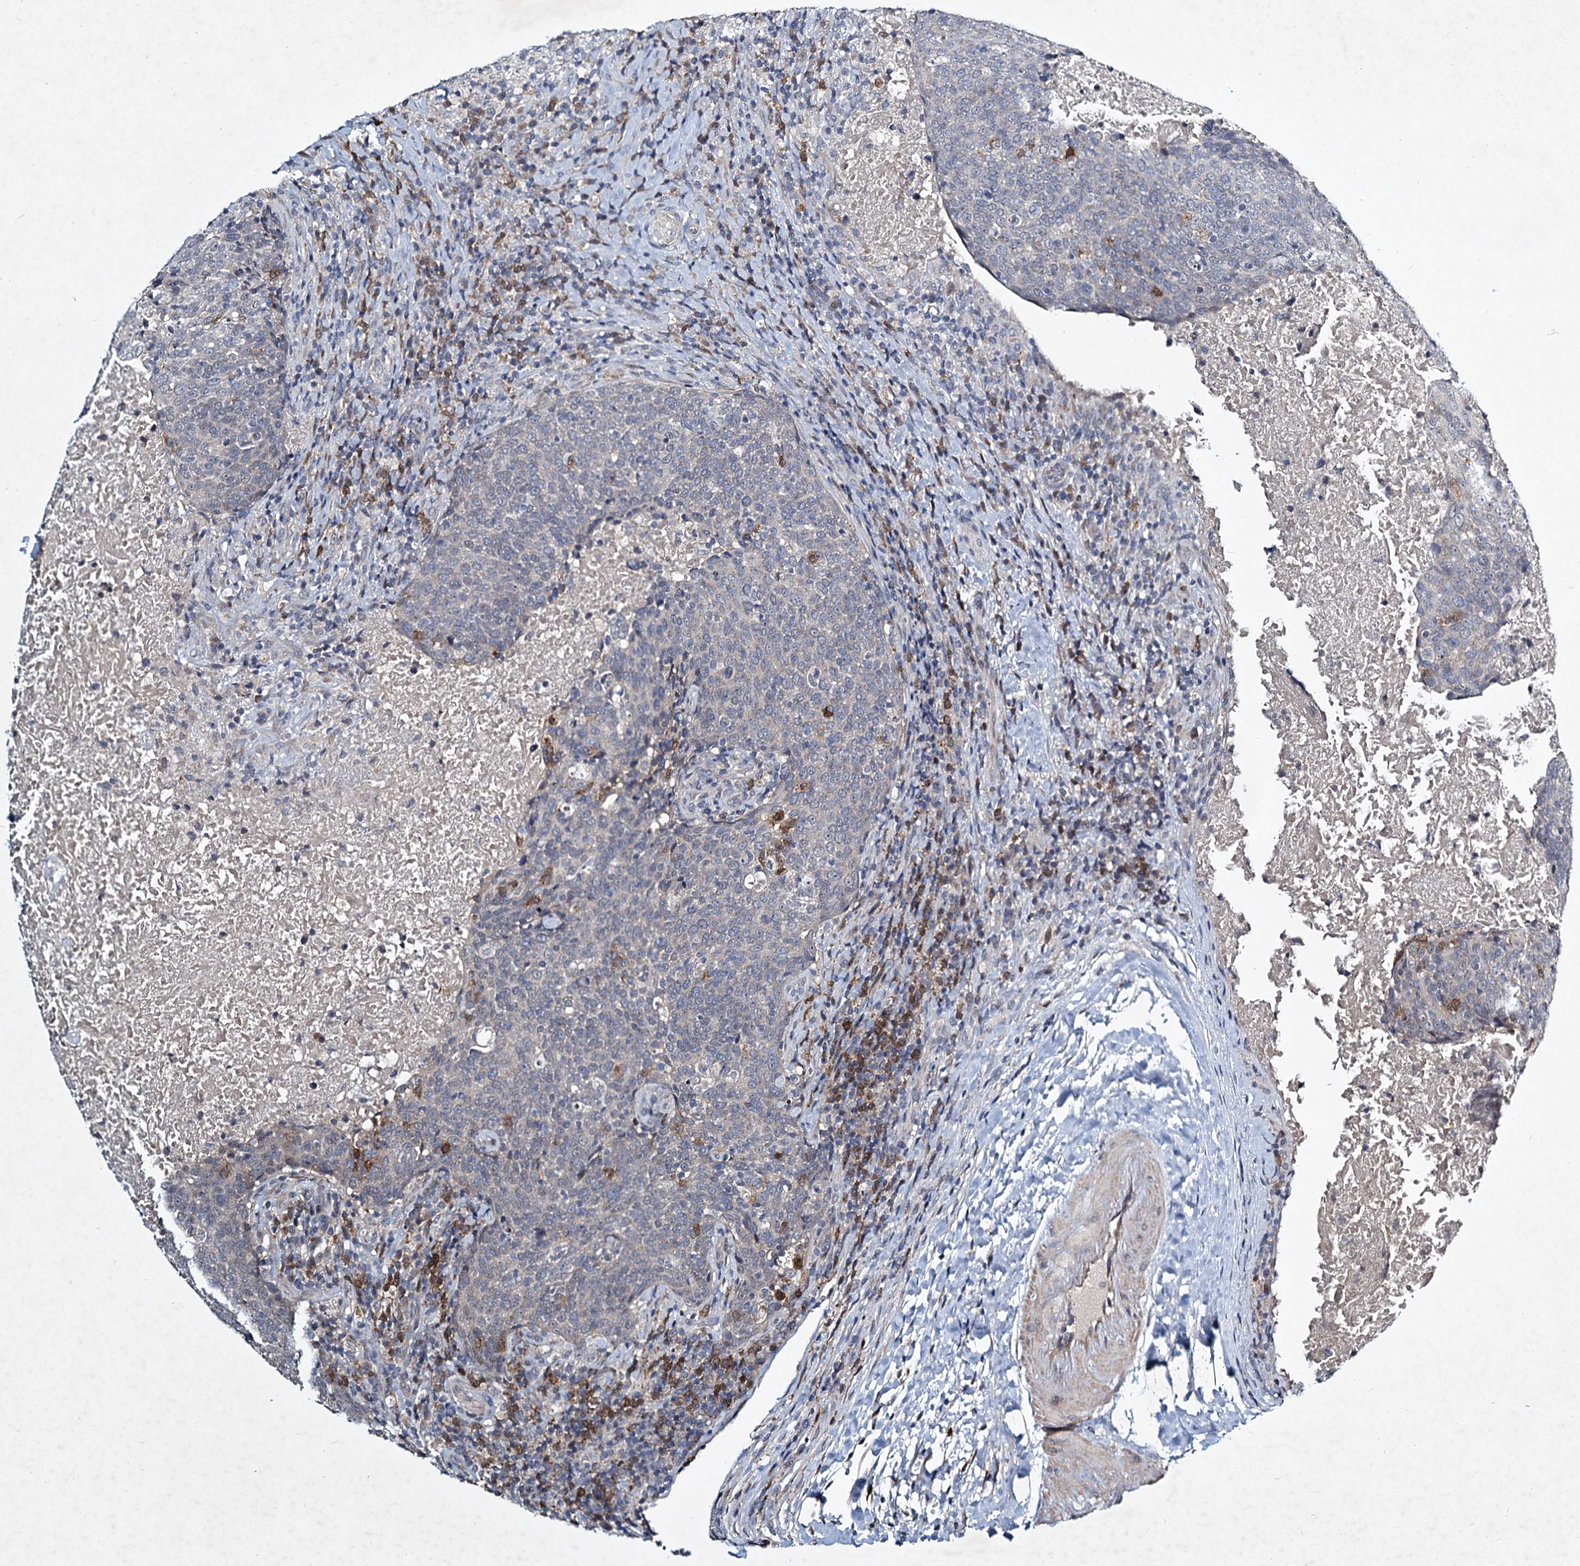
{"staining": {"intensity": "negative", "quantity": "none", "location": "none"}, "tissue": "head and neck cancer", "cell_type": "Tumor cells", "image_type": "cancer", "snomed": [{"axis": "morphology", "description": "Squamous cell carcinoma, NOS"}, {"axis": "morphology", "description": "Squamous cell carcinoma, metastatic, NOS"}, {"axis": "topography", "description": "Lymph node"}, {"axis": "topography", "description": "Head-Neck"}], "caption": "The IHC photomicrograph has no significant expression in tumor cells of metastatic squamous cell carcinoma (head and neck) tissue.", "gene": "STAP1", "patient": {"sex": "male", "age": 62}}